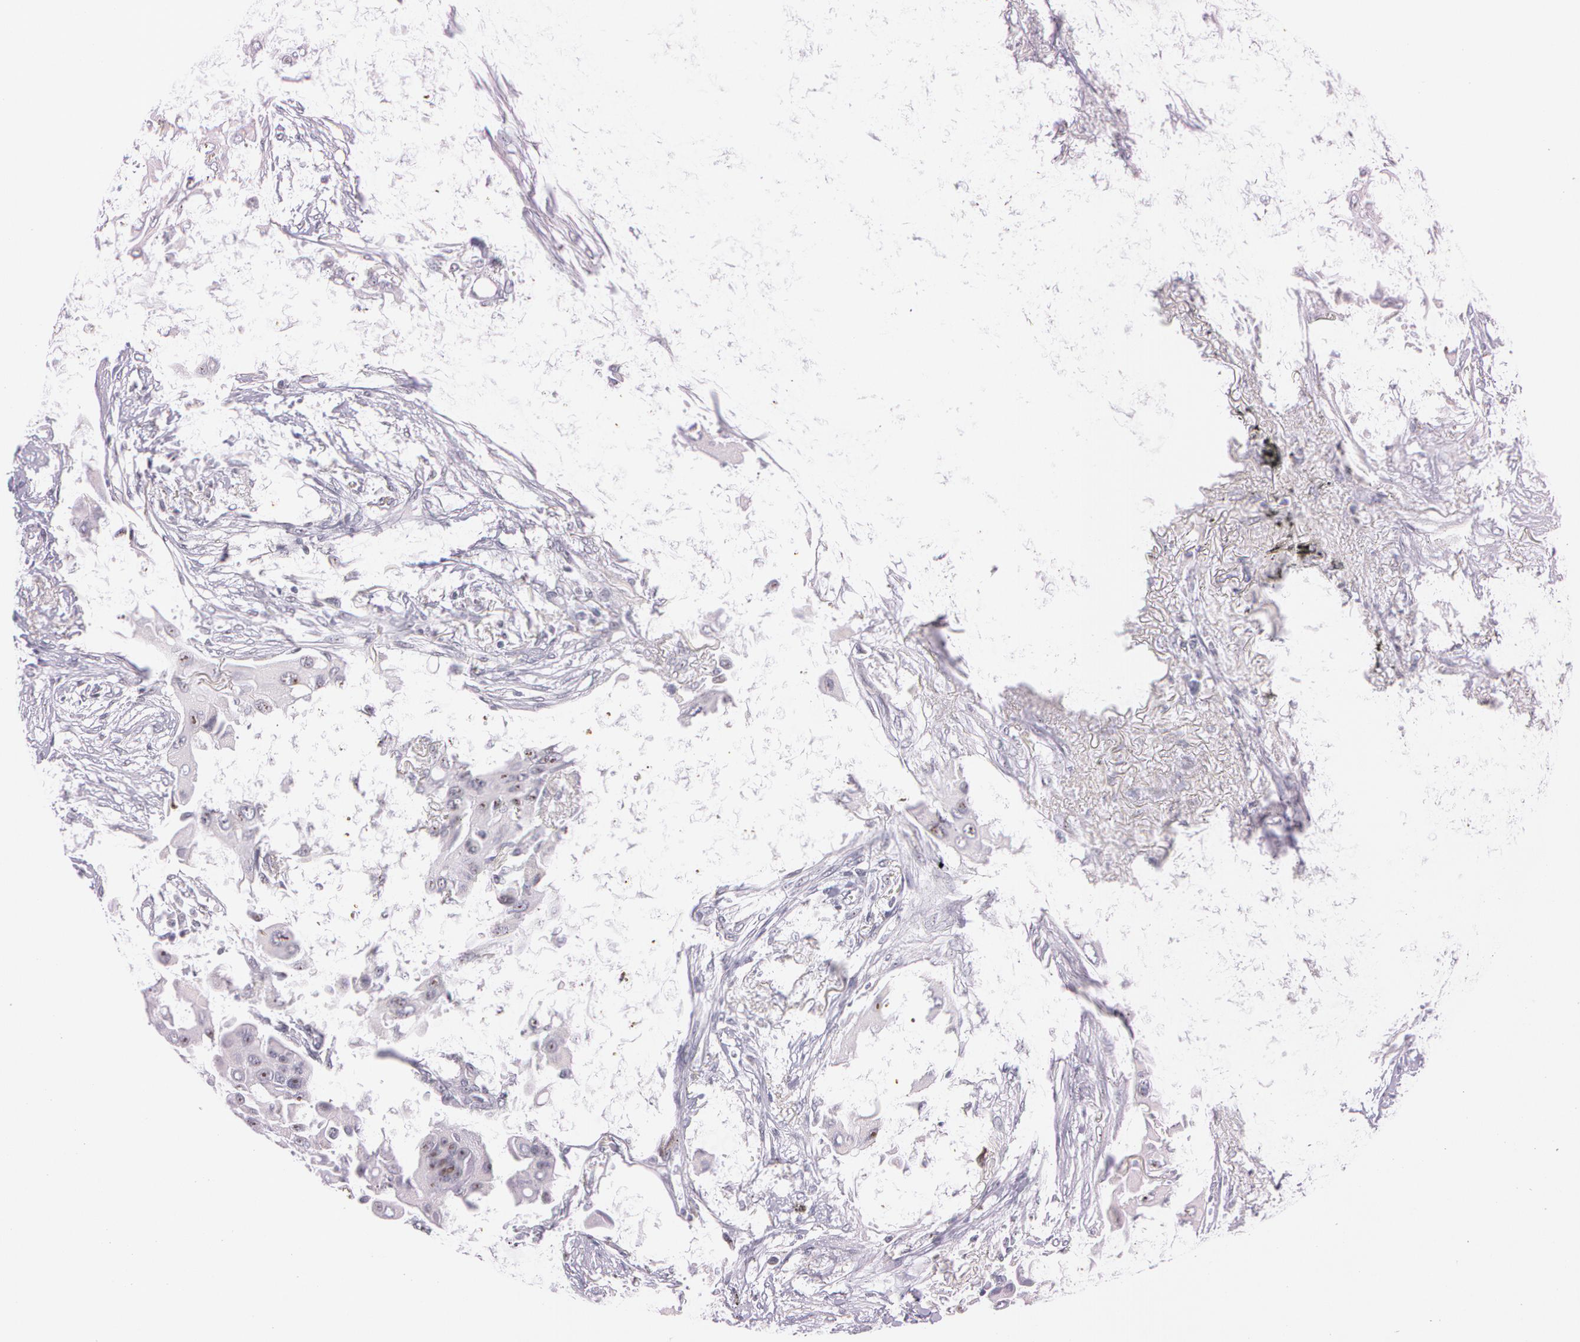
{"staining": {"intensity": "moderate", "quantity": ">75%", "location": "nuclear"}, "tissue": "lung cancer", "cell_type": "Tumor cells", "image_type": "cancer", "snomed": [{"axis": "morphology", "description": "Adenocarcinoma, NOS"}, {"axis": "topography", "description": "Lung"}], "caption": "Lung adenocarcinoma tissue shows moderate nuclear expression in about >75% of tumor cells, visualized by immunohistochemistry.", "gene": "FBL", "patient": {"sex": "male", "age": 68}}